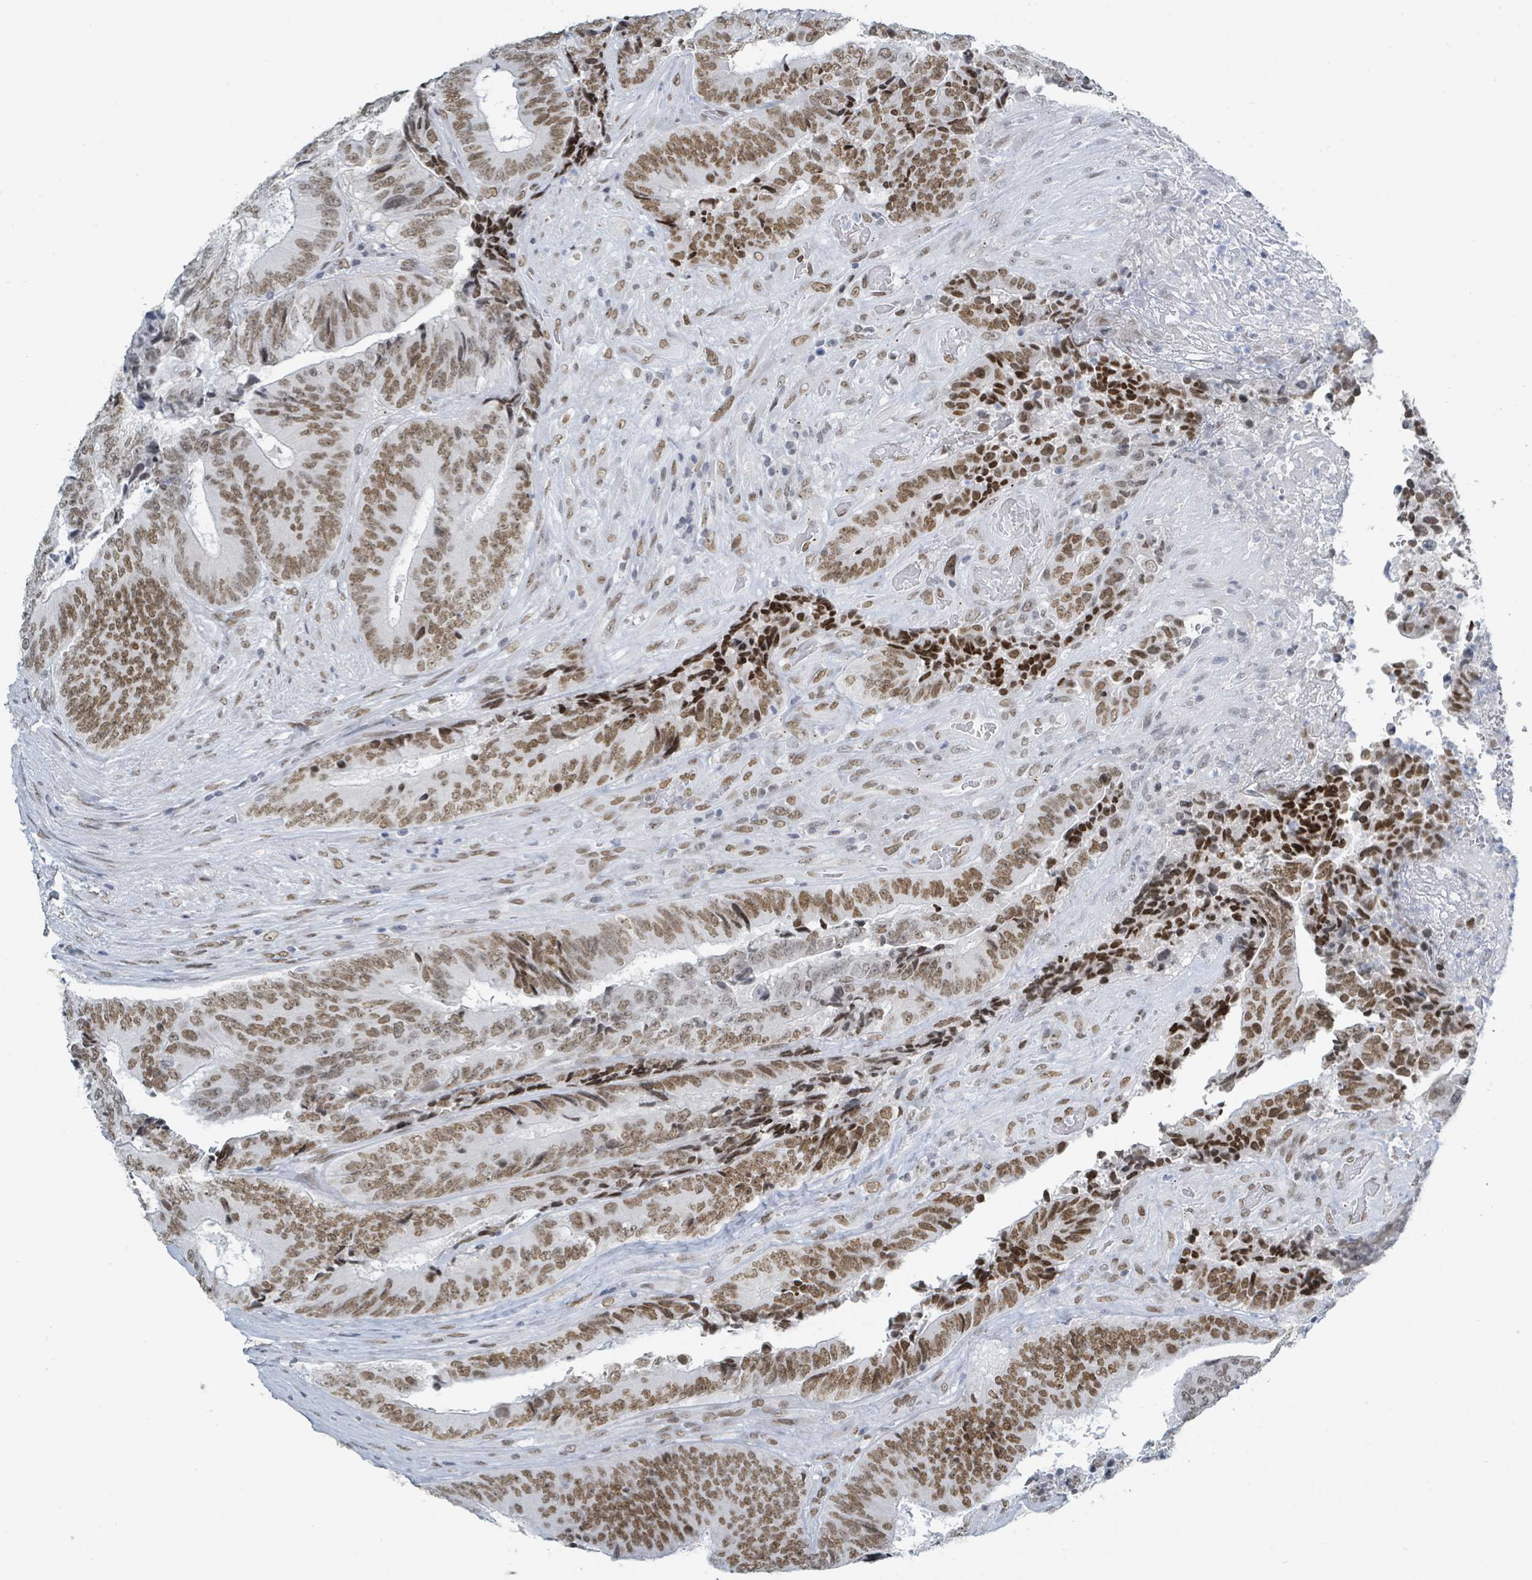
{"staining": {"intensity": "moderate", "quantity": ">75%", "location": "nuclear"}, "tissue": "colorectal cancer", "cell_type": "Tumor cells", "image_type": "cancer", "snomed": [{"axis": "morphology", "description": "Adenocarcinoma, NOS"}, {"axis": "topography", "description": "Rectum"}], "caption": "An immunohistochemistry image of tumor tissue is shown. Protein staining in brown shows moderate nuclear positivity in colorectal cancer within tumor cells.", "gene": "EHMT2", "patient": {"sex": "male", "age": 72}}